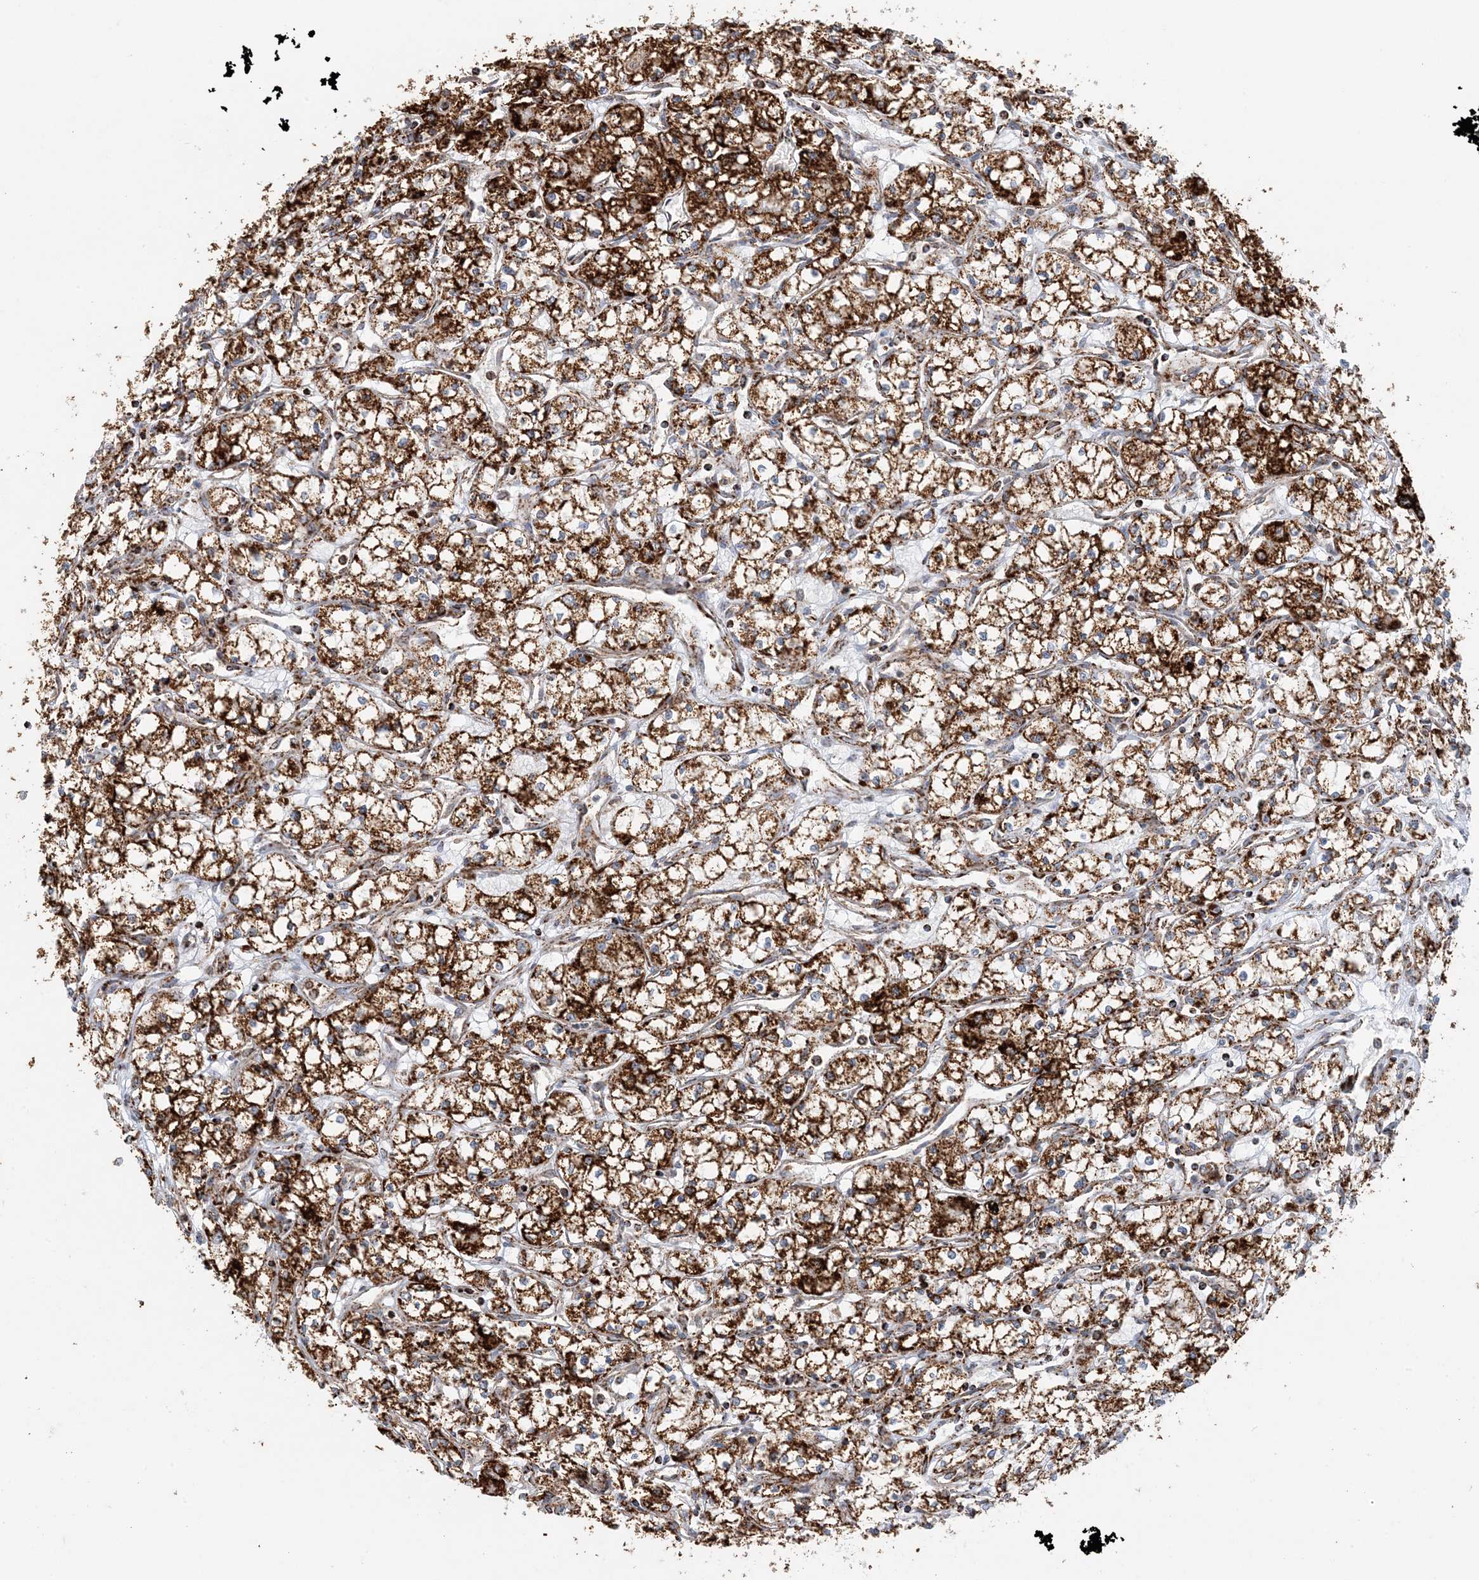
{"staining": {"intensity": "strong", "quantity": ">75%", "location": "cytoplasmic/membranous"}, "tissue": "renal cancer", "cell_type": "Tumor cells", "image_type": "cancer", "snomed": [{"axis": "morphology", "description": "Adenocarcinoma, NOS"}, {"axis": "topography", "description": "Kidney"}], "caption": "This micrograph shows adenocarcinoma (renal) stained with immunohistochemistry (IHC) to label a protein in brown. The cytoplasmic/membranous of tumor cells show strong positivity for the protein. Nuclei are counter-stained blue.", "gene": "MAN1A1", "patient": {"sex": "male", "age": 59}}